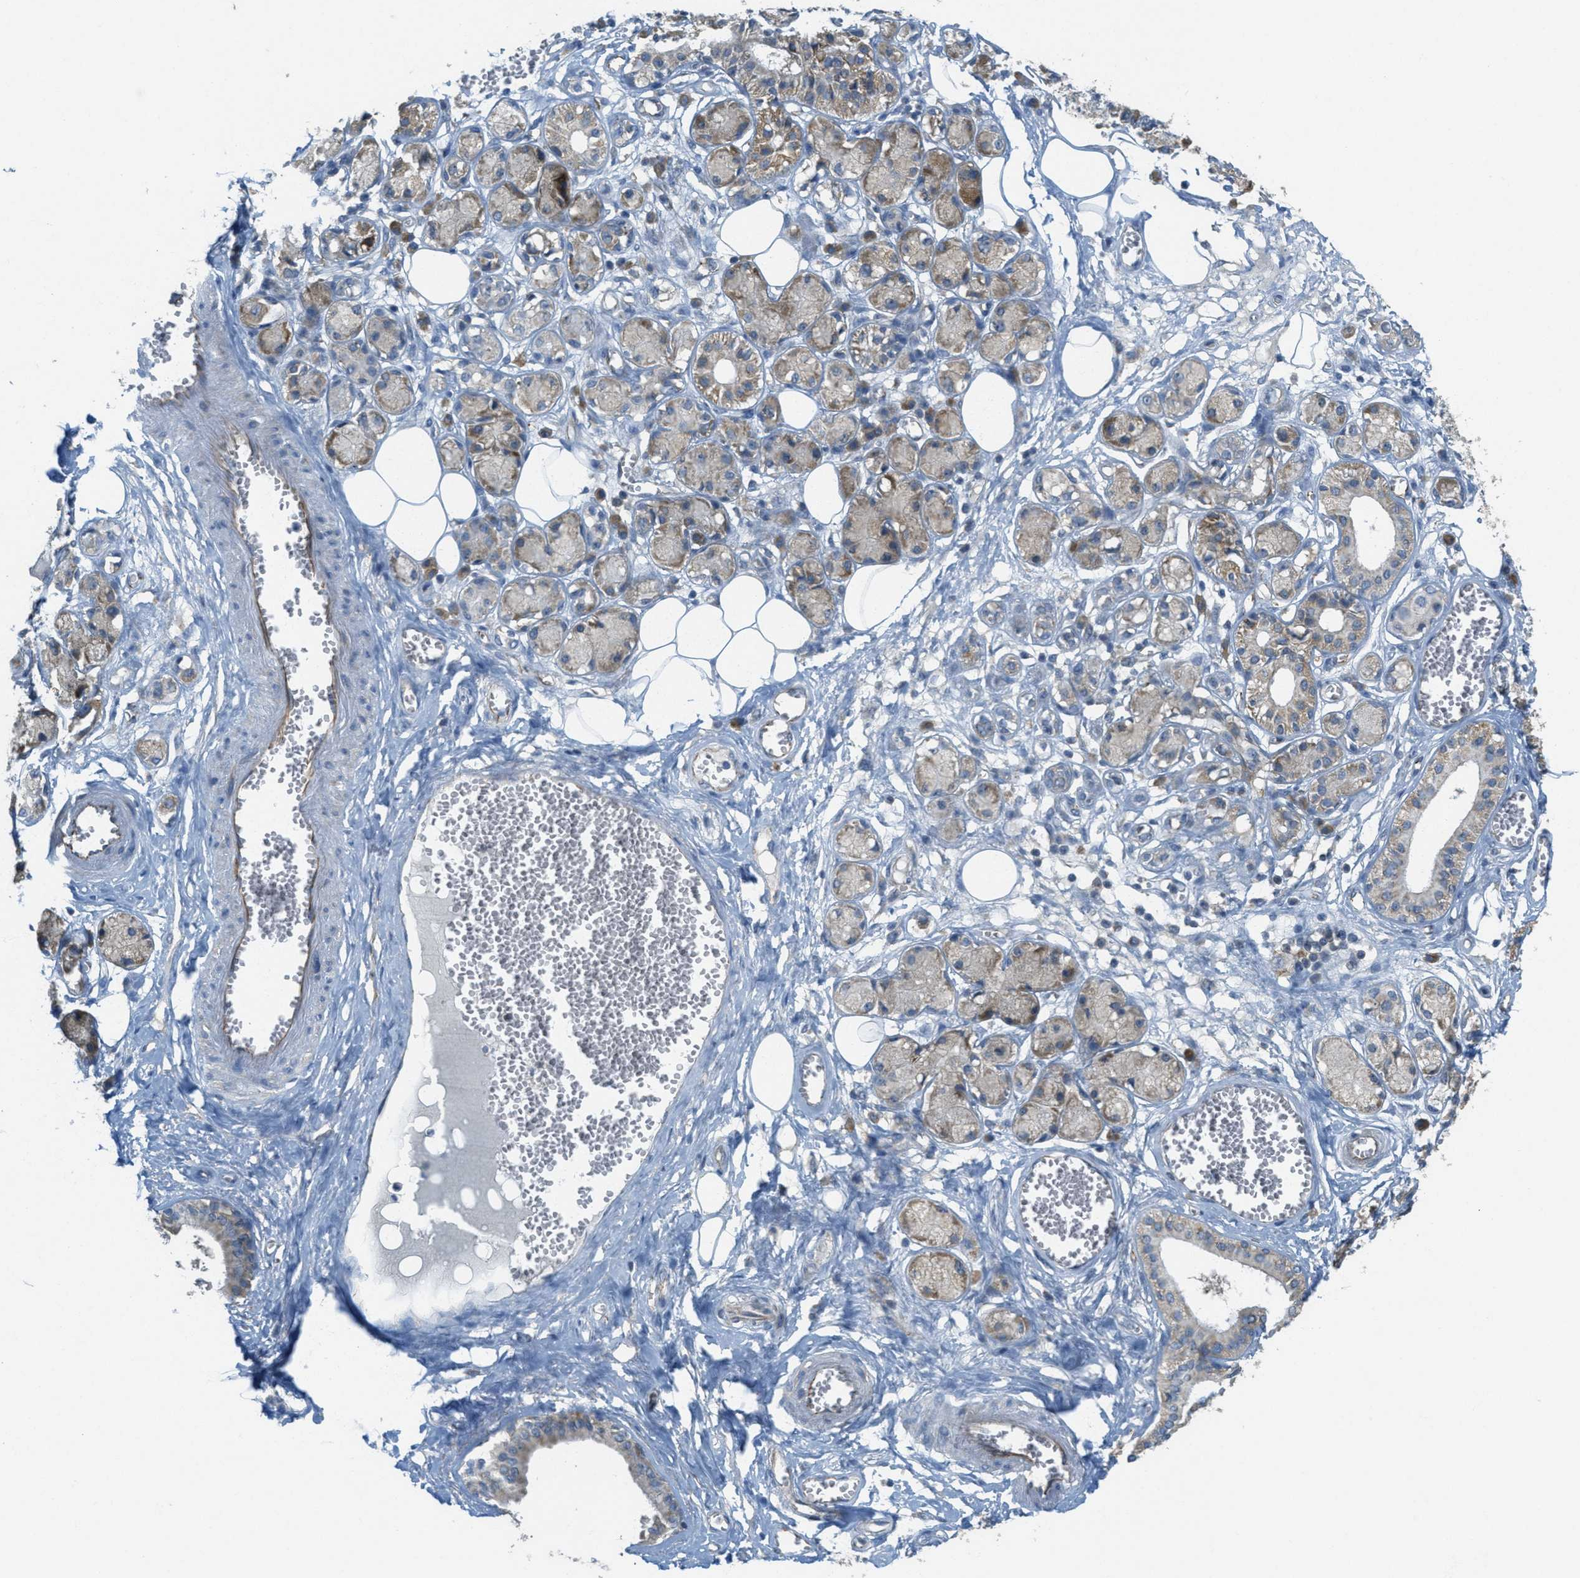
{"staining": {"intensity": "negative", "quantity": "none", "location": "none"}, "tissue": "adipose tissue", "cell_type": "Adipocytes", "image_type": "normal", "snomed": [{"axis": "morphology", "description": "Normal tissue, NOS"}, {"axis": "morphology", "description": "Inflammation, NOS"}, {"axis": "topography", "description": "Salivary gland"}, {"axis": "topography", "description": "Peripheral nerve tissue"}], "caption": "Protein analysis of normal adipose tissue displays no significant expression in adipocytes.", "gene": "JCAD", "patient": {"sex": "female", "age": 75}}